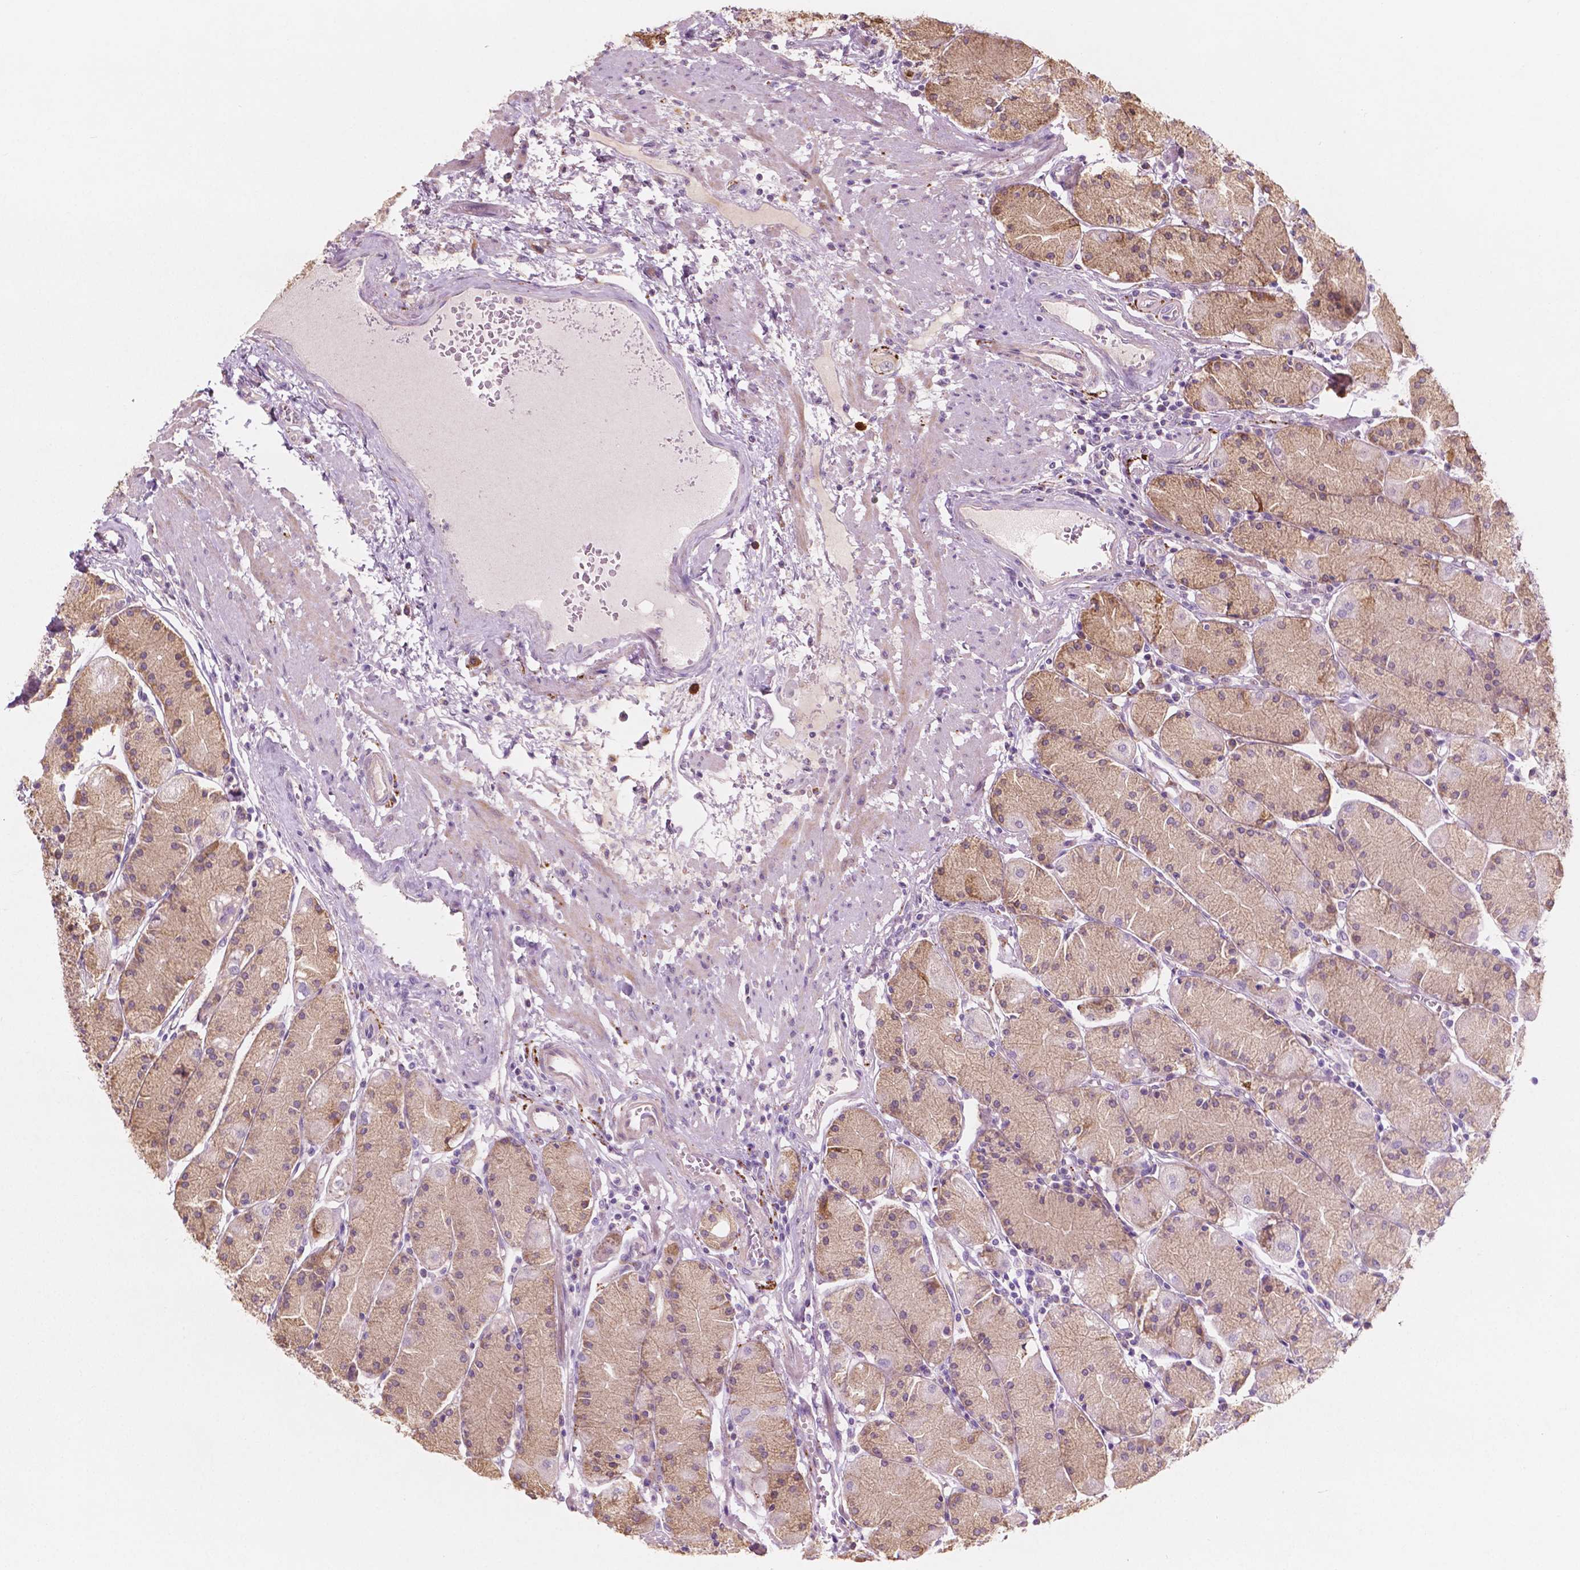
{"staining": {"intensity": "weak", "quantity": ">75%", "location": "cytoplasmic/membranous"}, "tissue": "stomach", "cell_type": "Glandular cells", "image_type": "normal", "snomed": [{"axis": "morphology", "description": "Normal tissue, NOS"}, {"axis": "topography", "description": "Stomach, upper"}], "caption": "Unremarkable stomach exhibits weak cytoplasmic/membranous staining in about >75% of glandular cells, visualized by immunohistochemistry. (DAB IHC with brightfield microscopy, high magnification).", "gene": "LRP1B", "patient": {"sex": "male", "age": 69}}